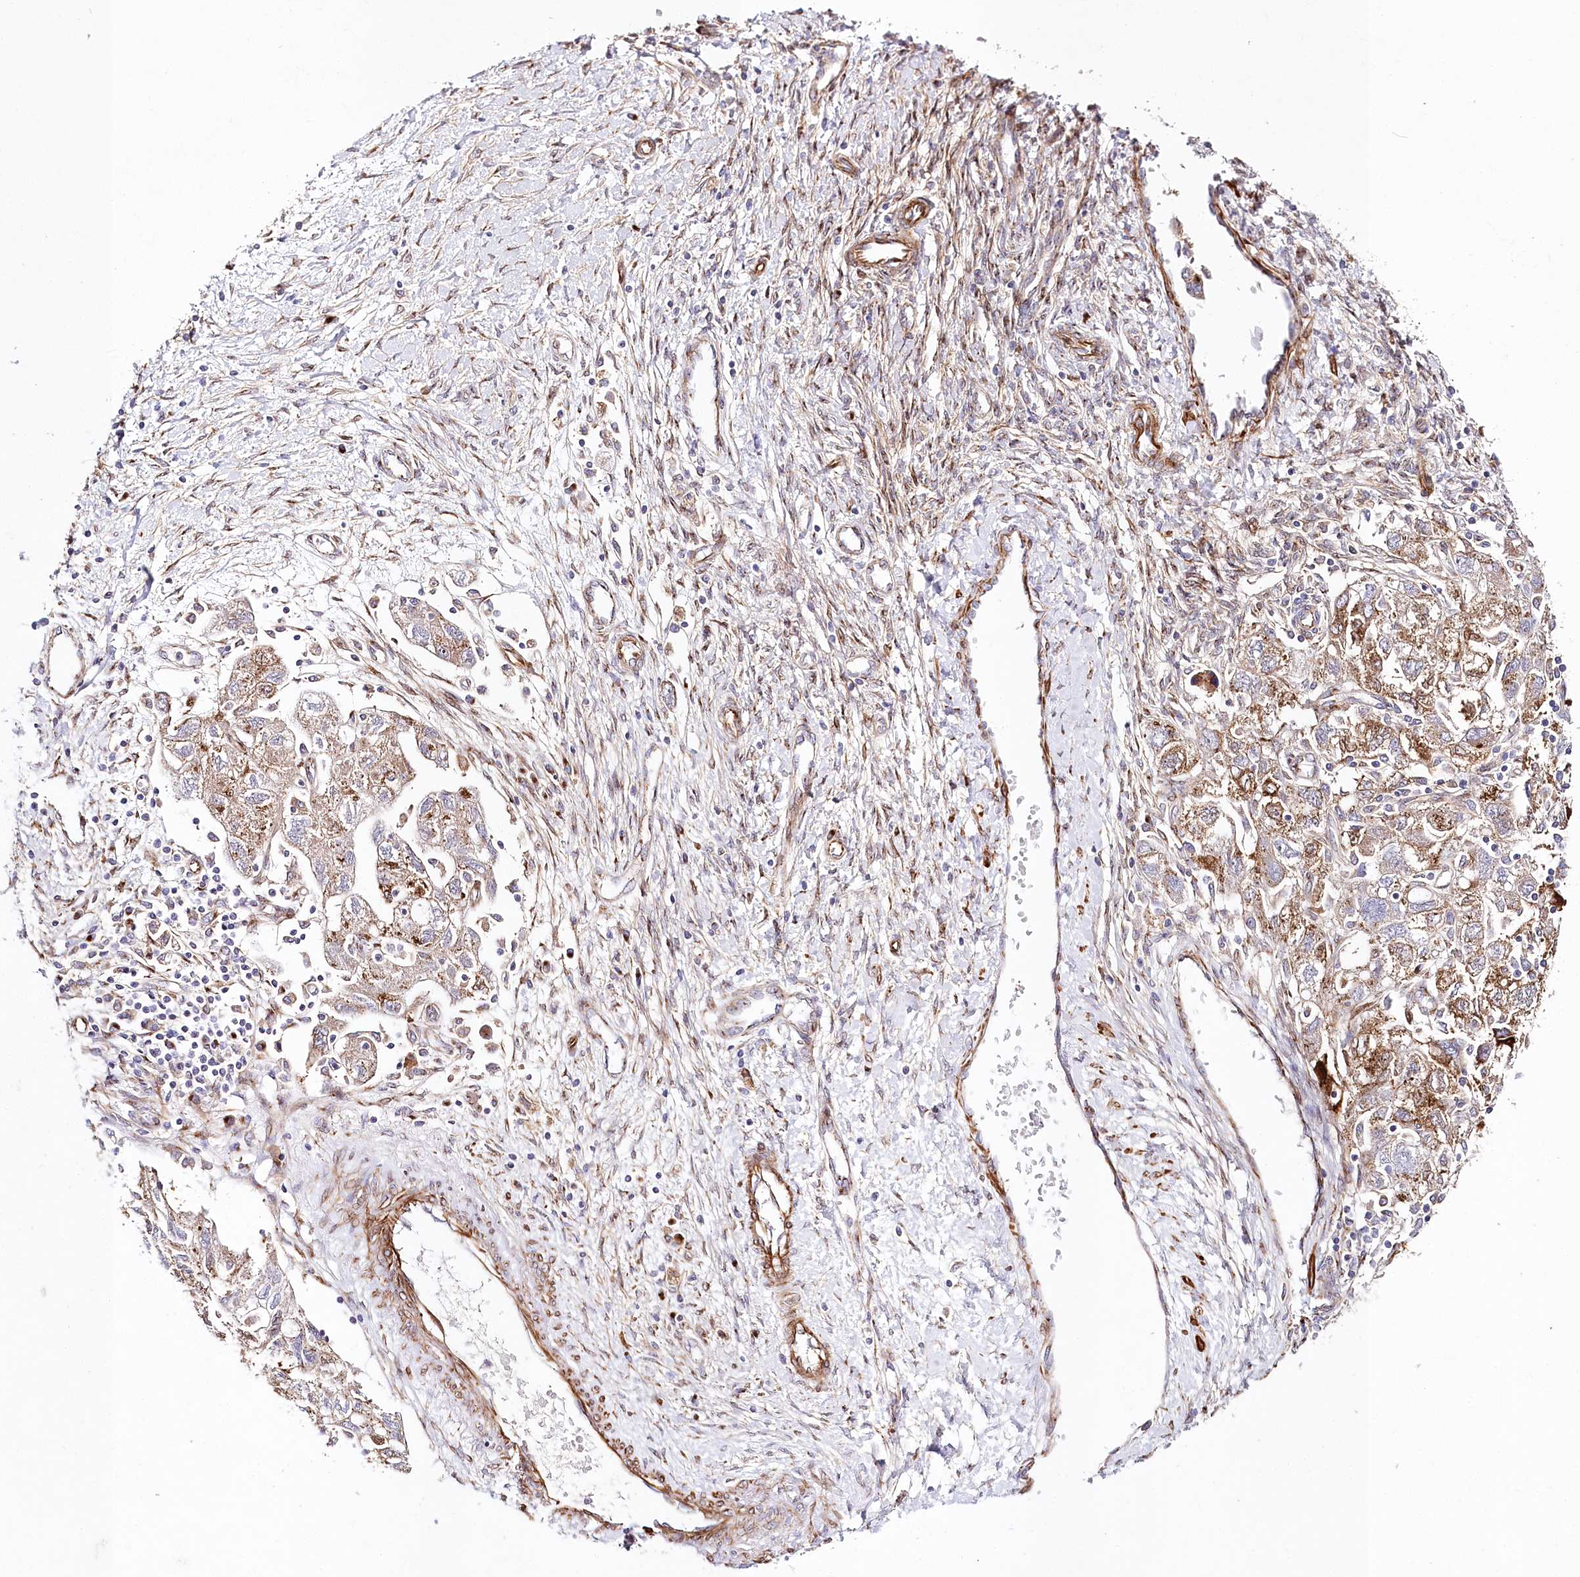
{"staining": {"intensity": "moderate", "quantity": ">75%", "location": "cytoplasmic/membranous"}, "tissue": "ovarian cancer", "cell_type": "Tumor cells", "image_type": "cancer", "snomed": [{"axis": "morphology", "description": "Carcinoma, NOS"}, {"axis": "morphology", "description": "Cystadenocarcinoma, serous, NOS"}, {"axis": "topography", "description": "Ovary"}], "caption": "Ovarian carcinoma stained for a protein shows moderate cytoplasmic/membranous positivity in tumor cells.", "gene": "ABRAXAS2", "patient": {"sex": "female", "age": 69}}